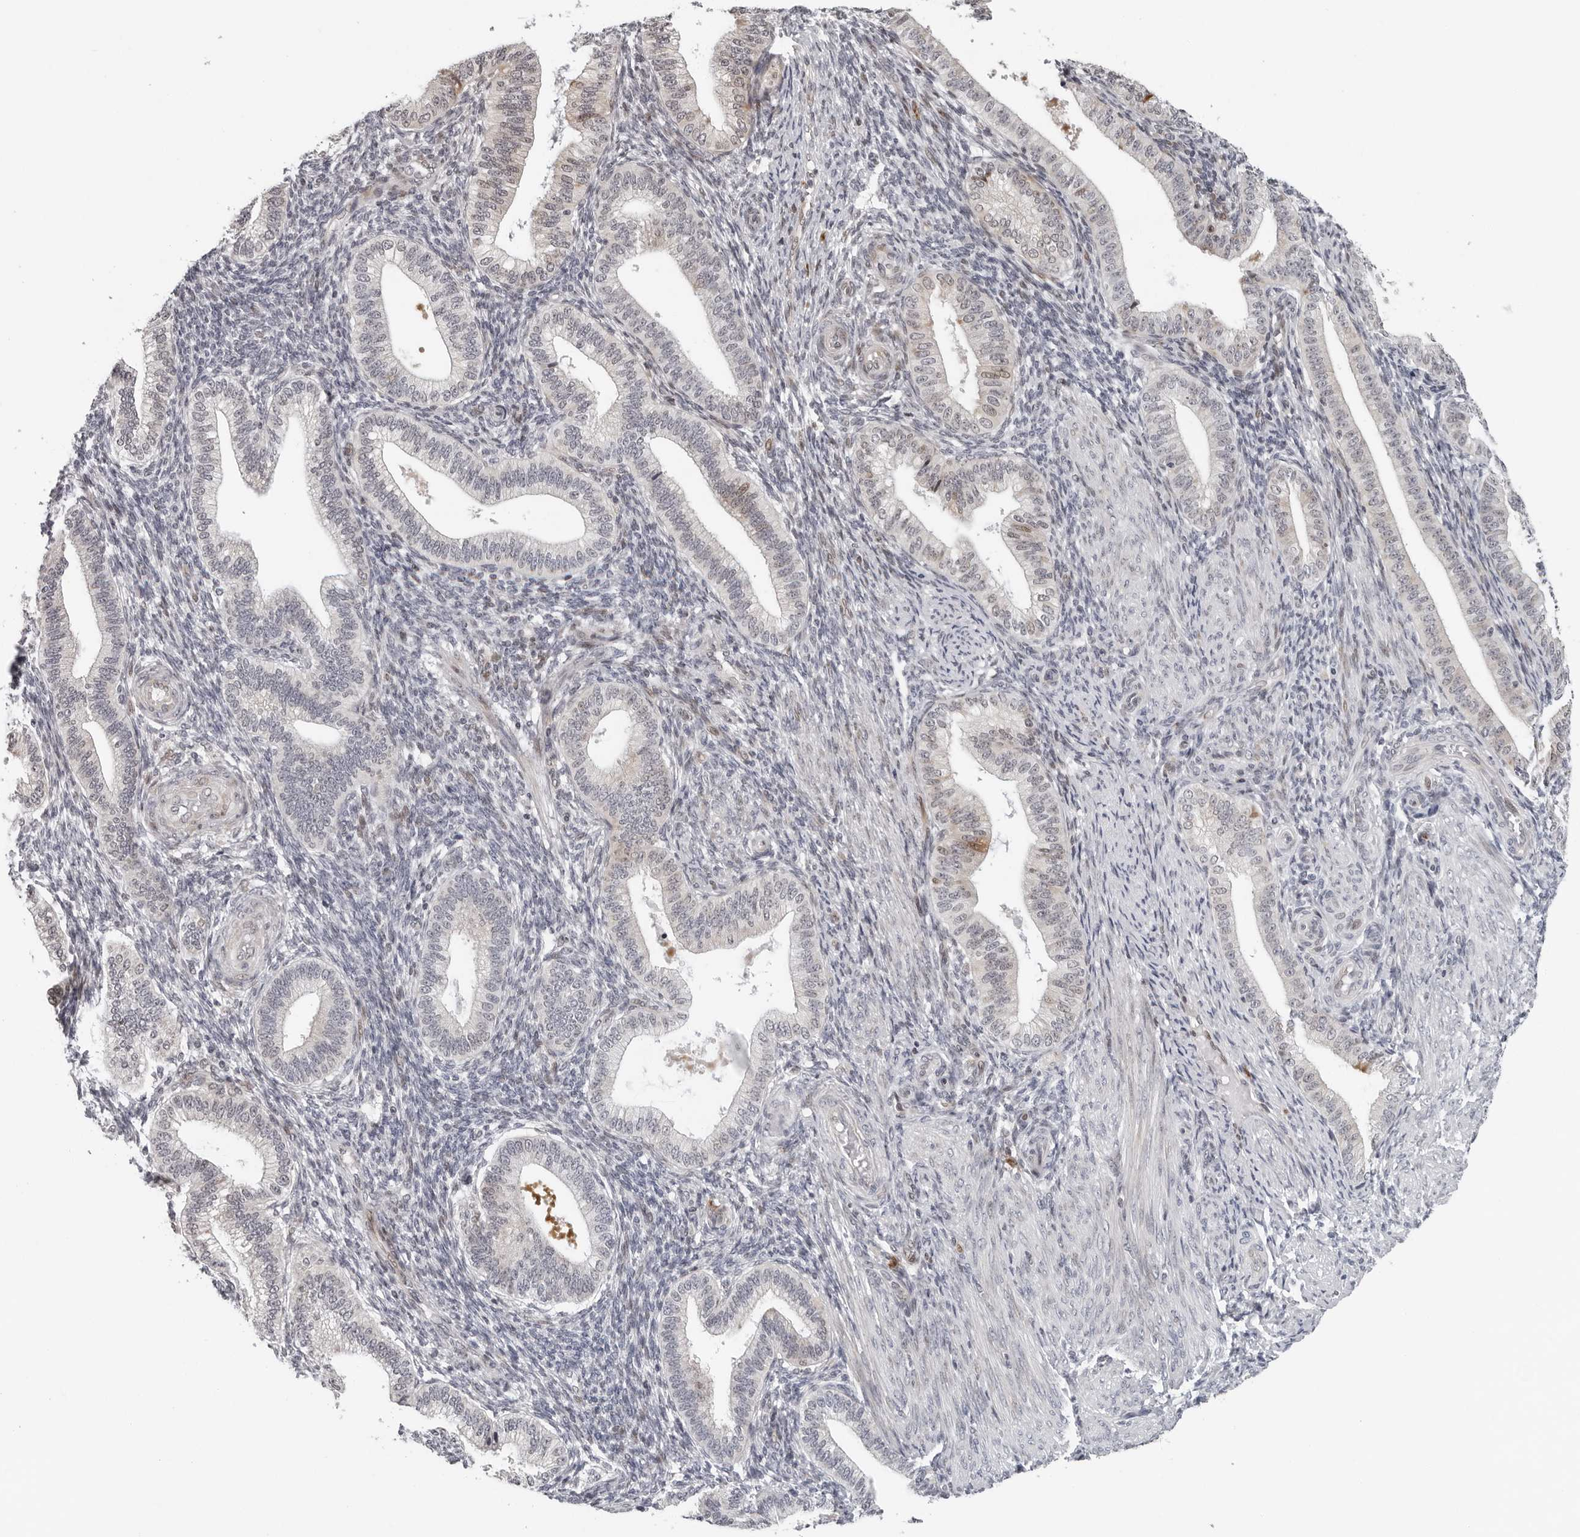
{"staining": {"intensity": "negative", "quantity": "none", "location": "none"}, "tissue": "endometrium", "cell_type": "Cells in endometrial stroma", "image_type": "normal", "snomed": [{"axis": "morphology", "description": "Normal tissue, NOS"}, {"axis": "topography", "description": "Endometrium"}], "caption": "Immunohistochemical staining of unremarkable human endometrium shows no significant positivity in cells in endometrial stroma.", "gene": "PIP4K2C", "patient": {"sex": "female", "age": 39}}